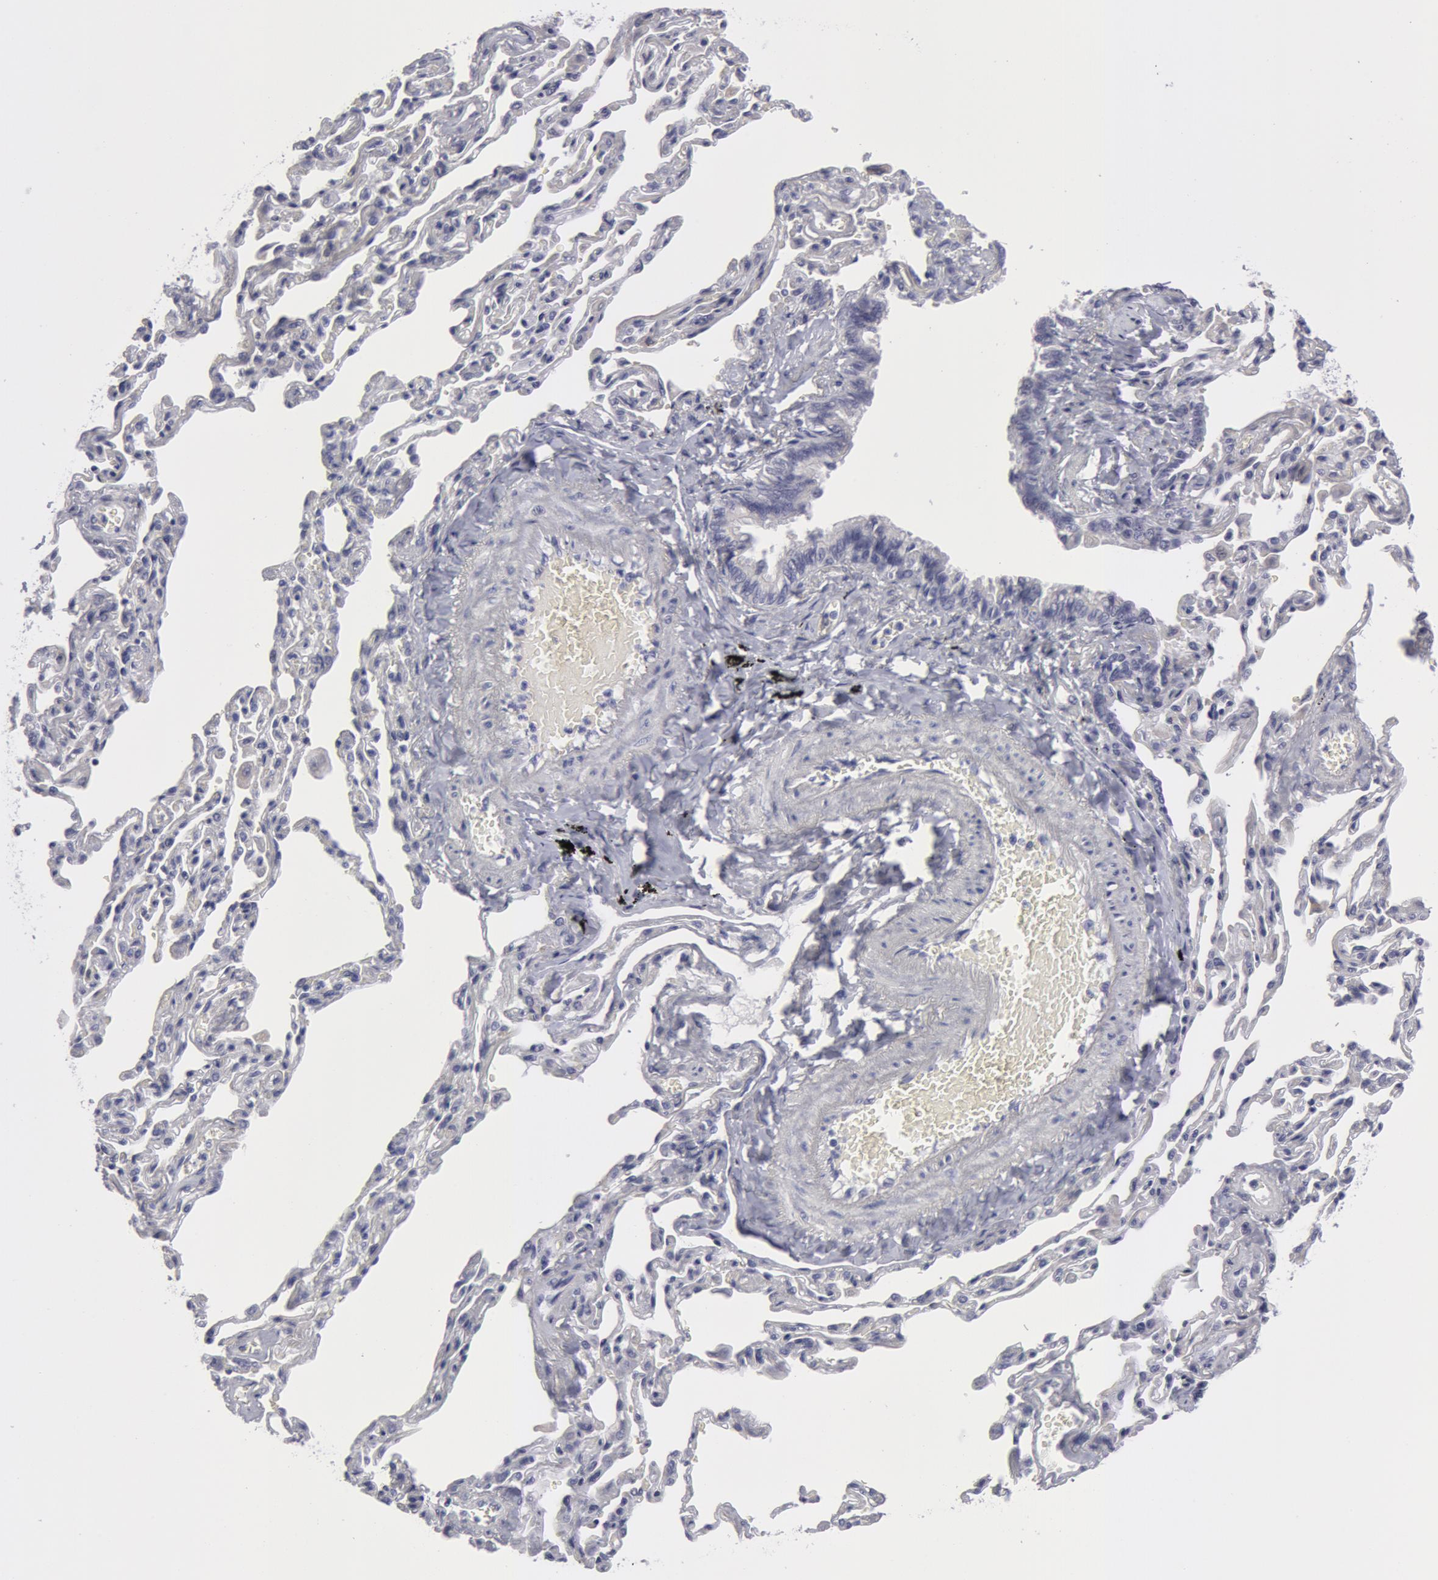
{"staining": {"intensity": "negative", "quantity": "none", "location": "none"}, "tissue": "bronchus", "cell_type": "Respiratory epithelial cells", "image_type": "normal", "snomed": [{"axis": "morphology", "description": "Normal tissue, NOS"}, {"axis": "topography", "description": "Cartilage tissue"}, {"axis": "topography", "description": "Bronchus"}, {"axis": "topography", "description": "Lung"}], "caption": "Immunohistochemistry micrograph of normal bronchus stained for a protein (brown), which demonstrates no expression in respiratory epithelial cells. The staining was performed using DAB (3,3'-diaminobenzidine) to visualize the protein expression in brown, while the nuclei were stained in blue with hematoxylin (Magnification: 20x).", "gene": "SMC1B", "patient": {"sex": "male", "age": 64}}